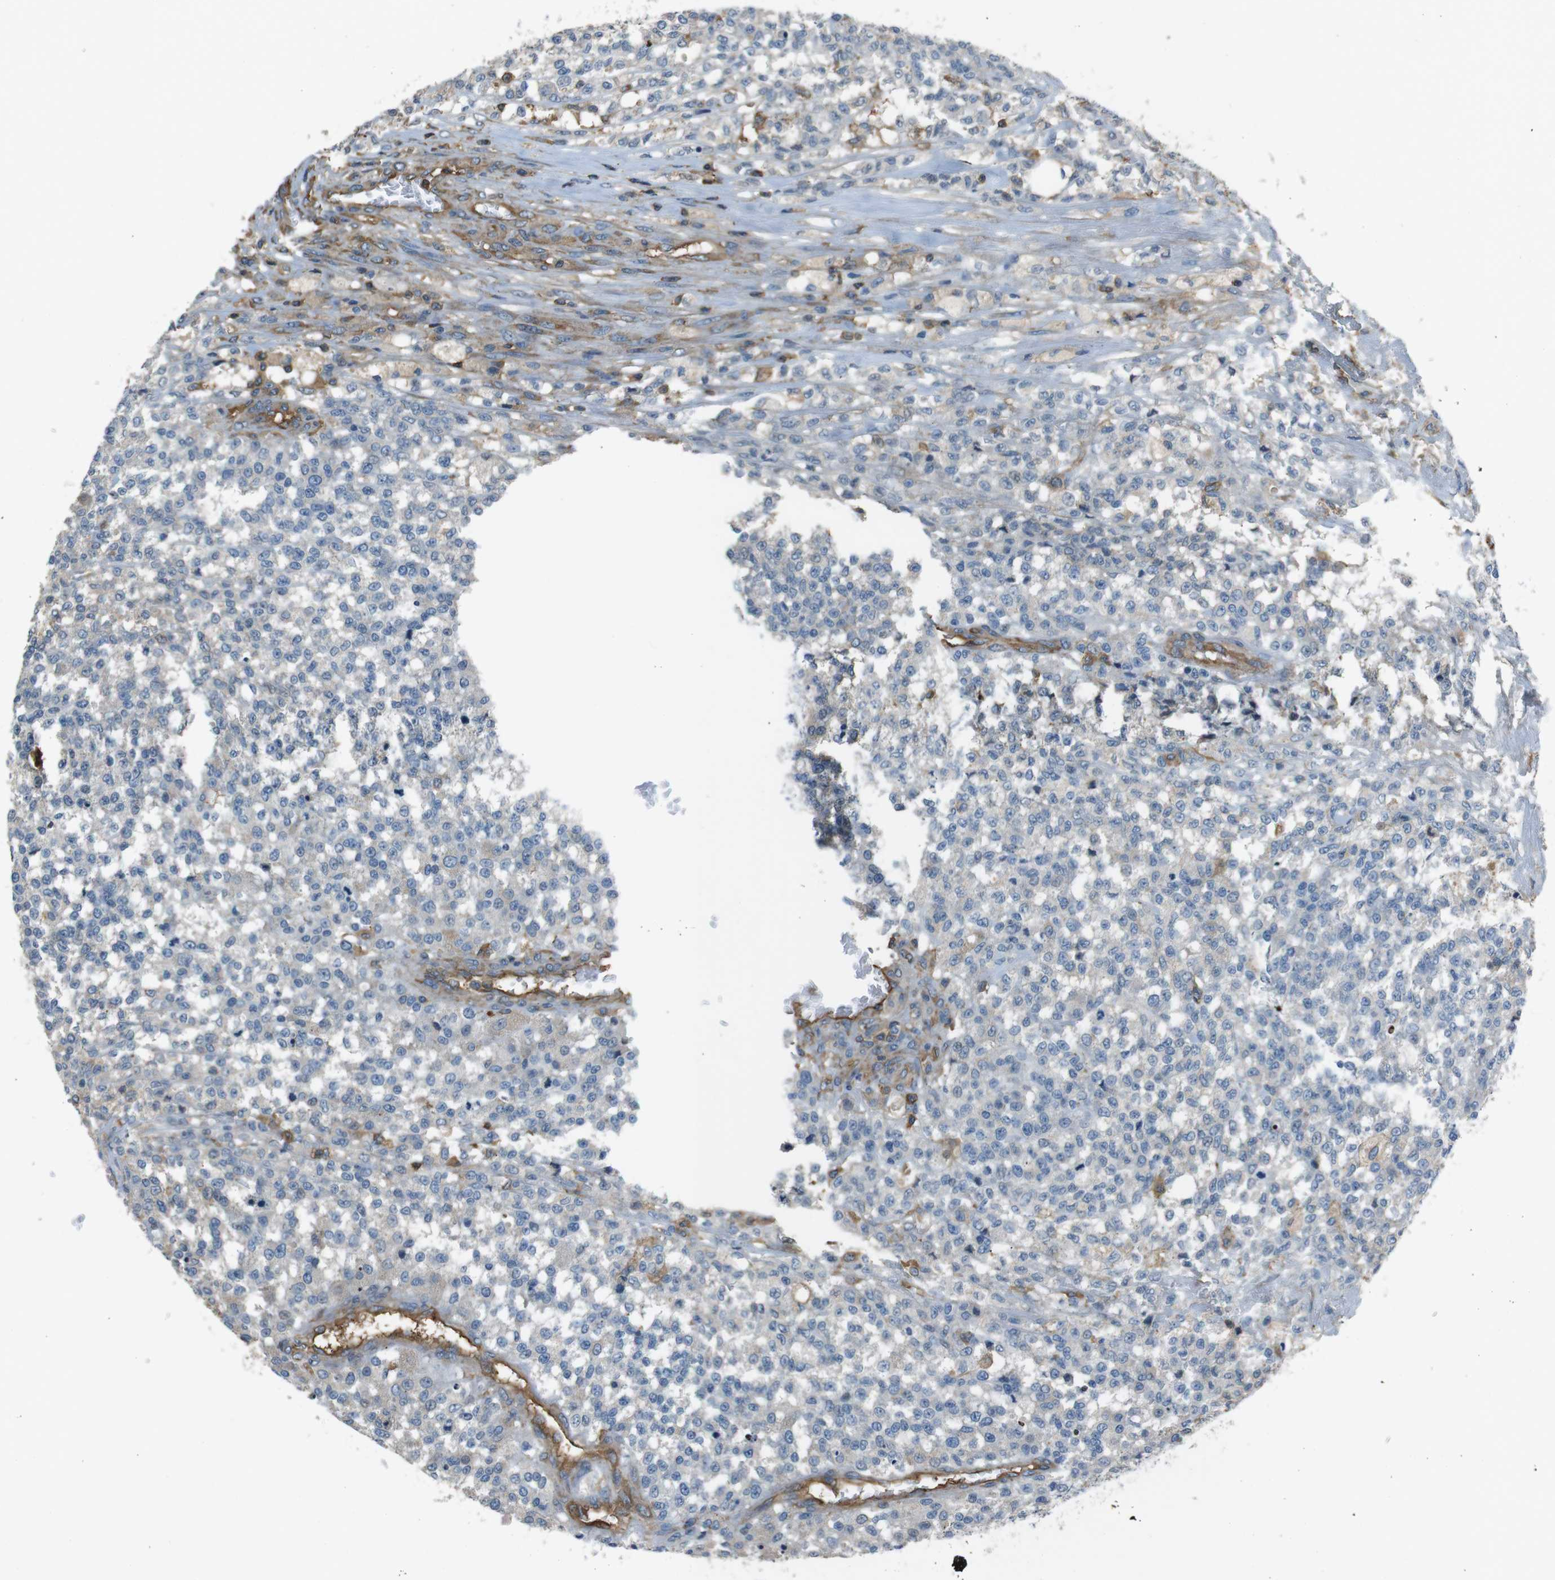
{"staining": {"intensity": "negative", "quantity": "none", "location": "none"}, "tissue": "testis cancer", "cell_type": "Tumor cells", "image_type": "cancer", "snomed": [{"axis": "morphology", "description": "Seminoma, NOS"}, {"axis": "topography", "description": "Testis"}], "caption": "DAB (3,3'-diaminobenzidine) immunohistochemical staining of seminoma (testis) demonstrates no significant staining in tumor cells. The staining was performed using DAB to visualize the protein expression in brown, while the nuclei were stained in blue with hematoxylin (Magnification: 20x).", "gene": "FCAR", "patient": {"sex": "male", "age": 59}}